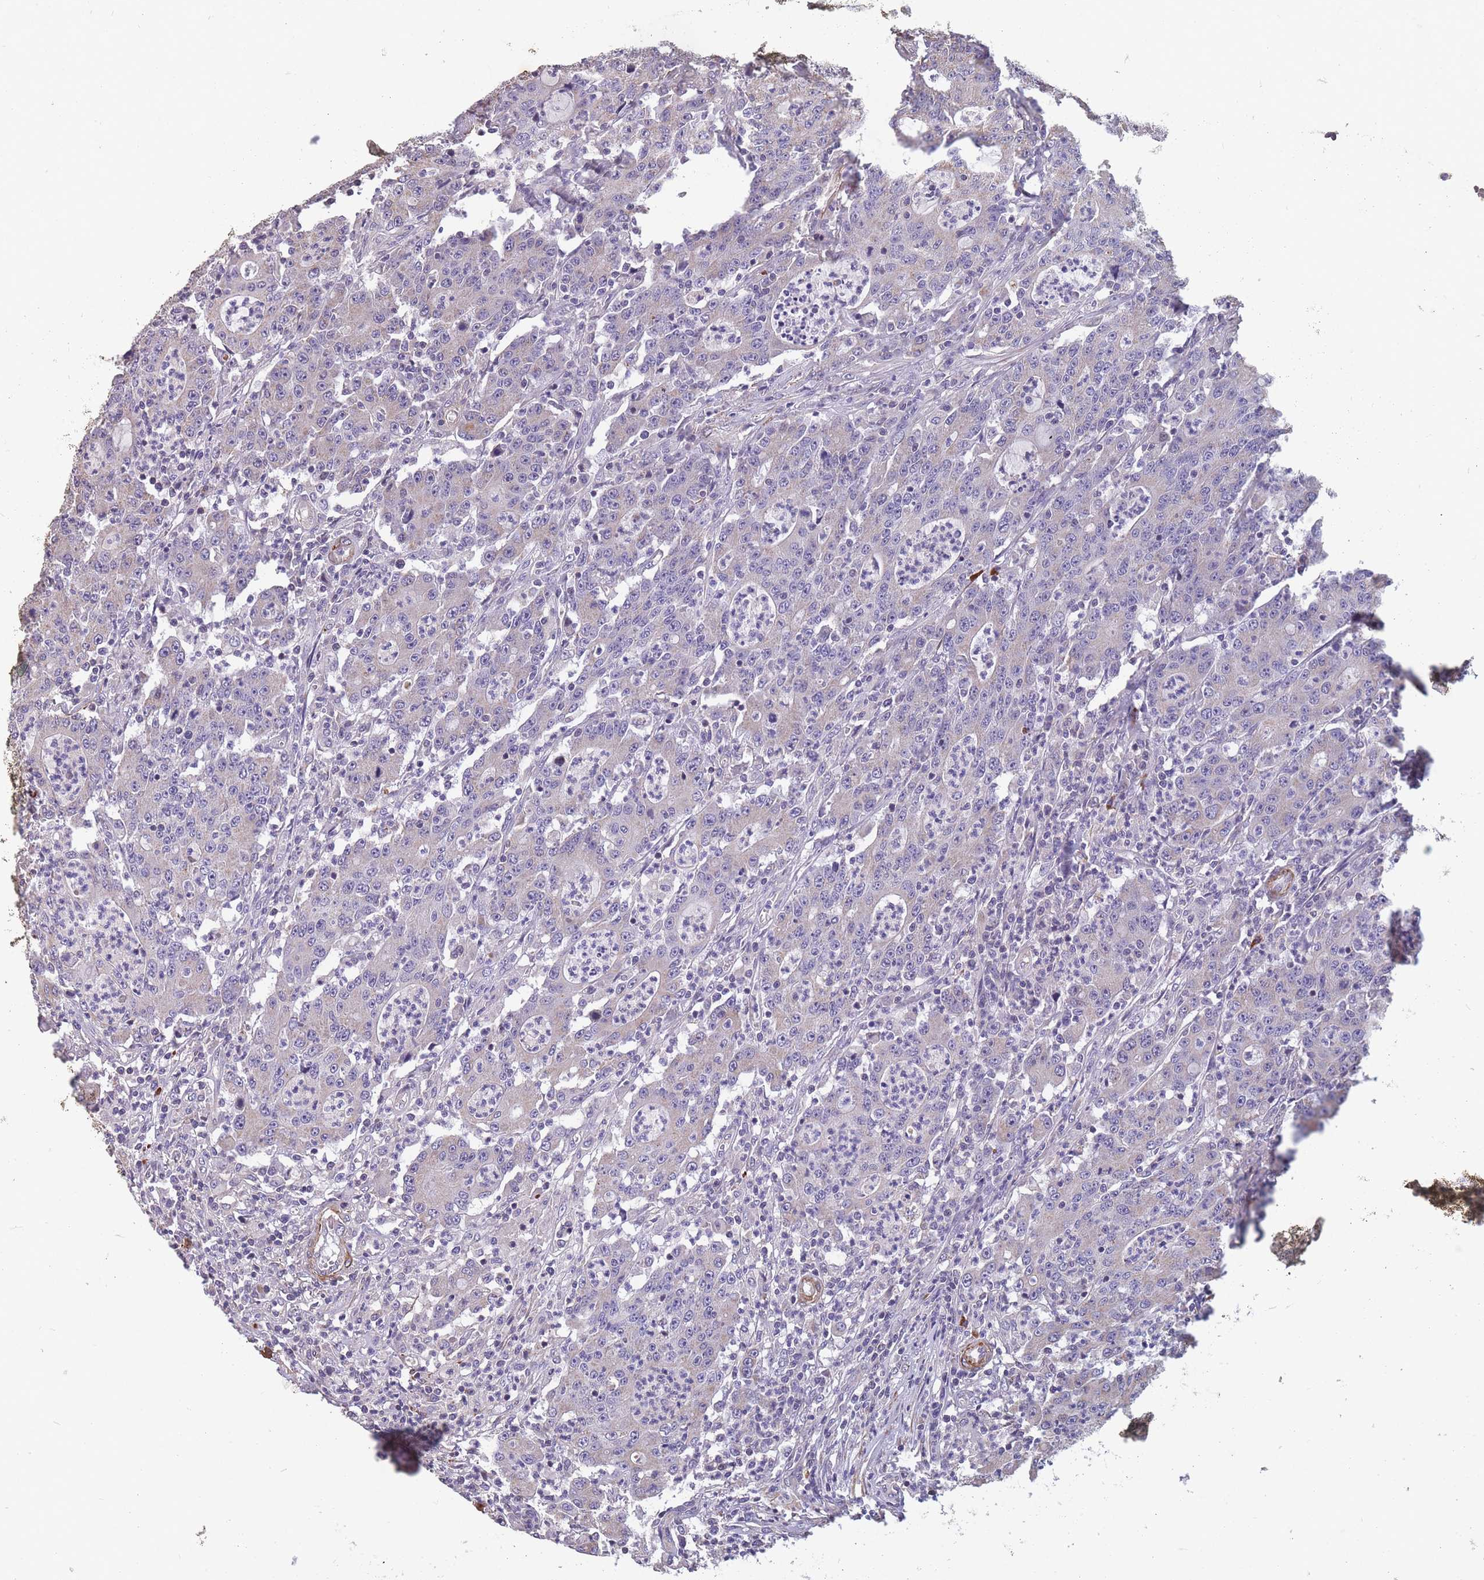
{"staining": {"intensity": "negative", "quantity": "none", "location": "none"}, "tissue": "colorectal cancer", "cell_type": "Tumor cells", "image_type": "cancer", "snomed": [{"axis": "morphology", "description": "Adenocarcinoma, NOS"}, {"axis": "topography", "description": "Colon"}], "caption": "Tumor cells are negative for brown protein staining in colorectal cancer.", "gene": "TOMM40L", "patient": {"sex": "male", "age": 83}}